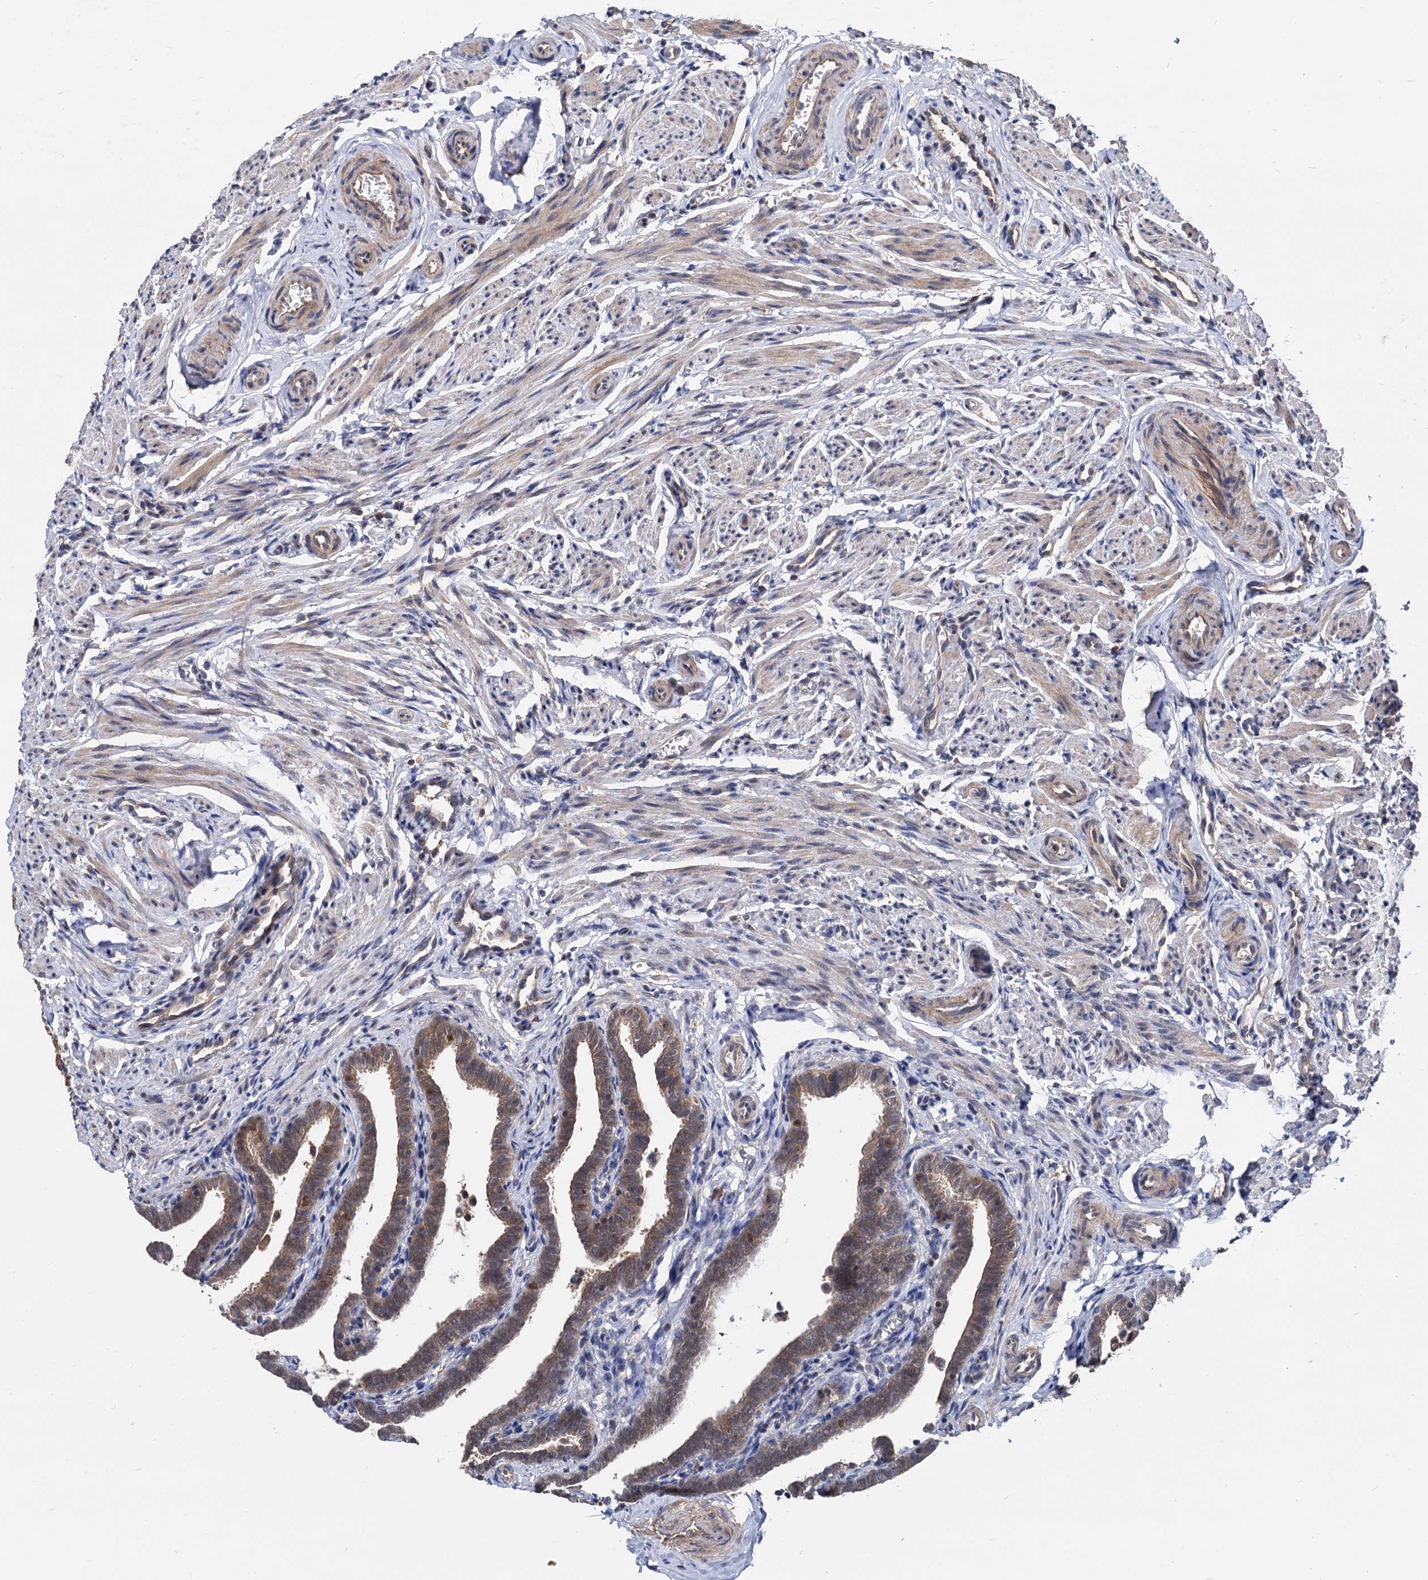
{"staining": {"intensity": "moderate", "quantity": ">75%", "location": "cytoplasmic/membranous,nuclear"}, "tissue": "fallopian tube", "cell_type": "Glandular cells", "image_type": "normal", "snomed": [{"axis": "morphology", "description": "Normal tissue, NOS"}, {"axis": "topography", "description": "Fallopian tube"}], "caption": "Immunohistochemical staining of benign fallopian tube demonstrates moderate cytoplasmic/membranous,nuclear protein expression in approximately >75% of glandular cells. Using DAB (brown) and hematoxylin (blue) stains, captured at high magnification using brightfield microscopy.", "gene": "PSMD4", "patient": {"sex": "female", "age": 36}}